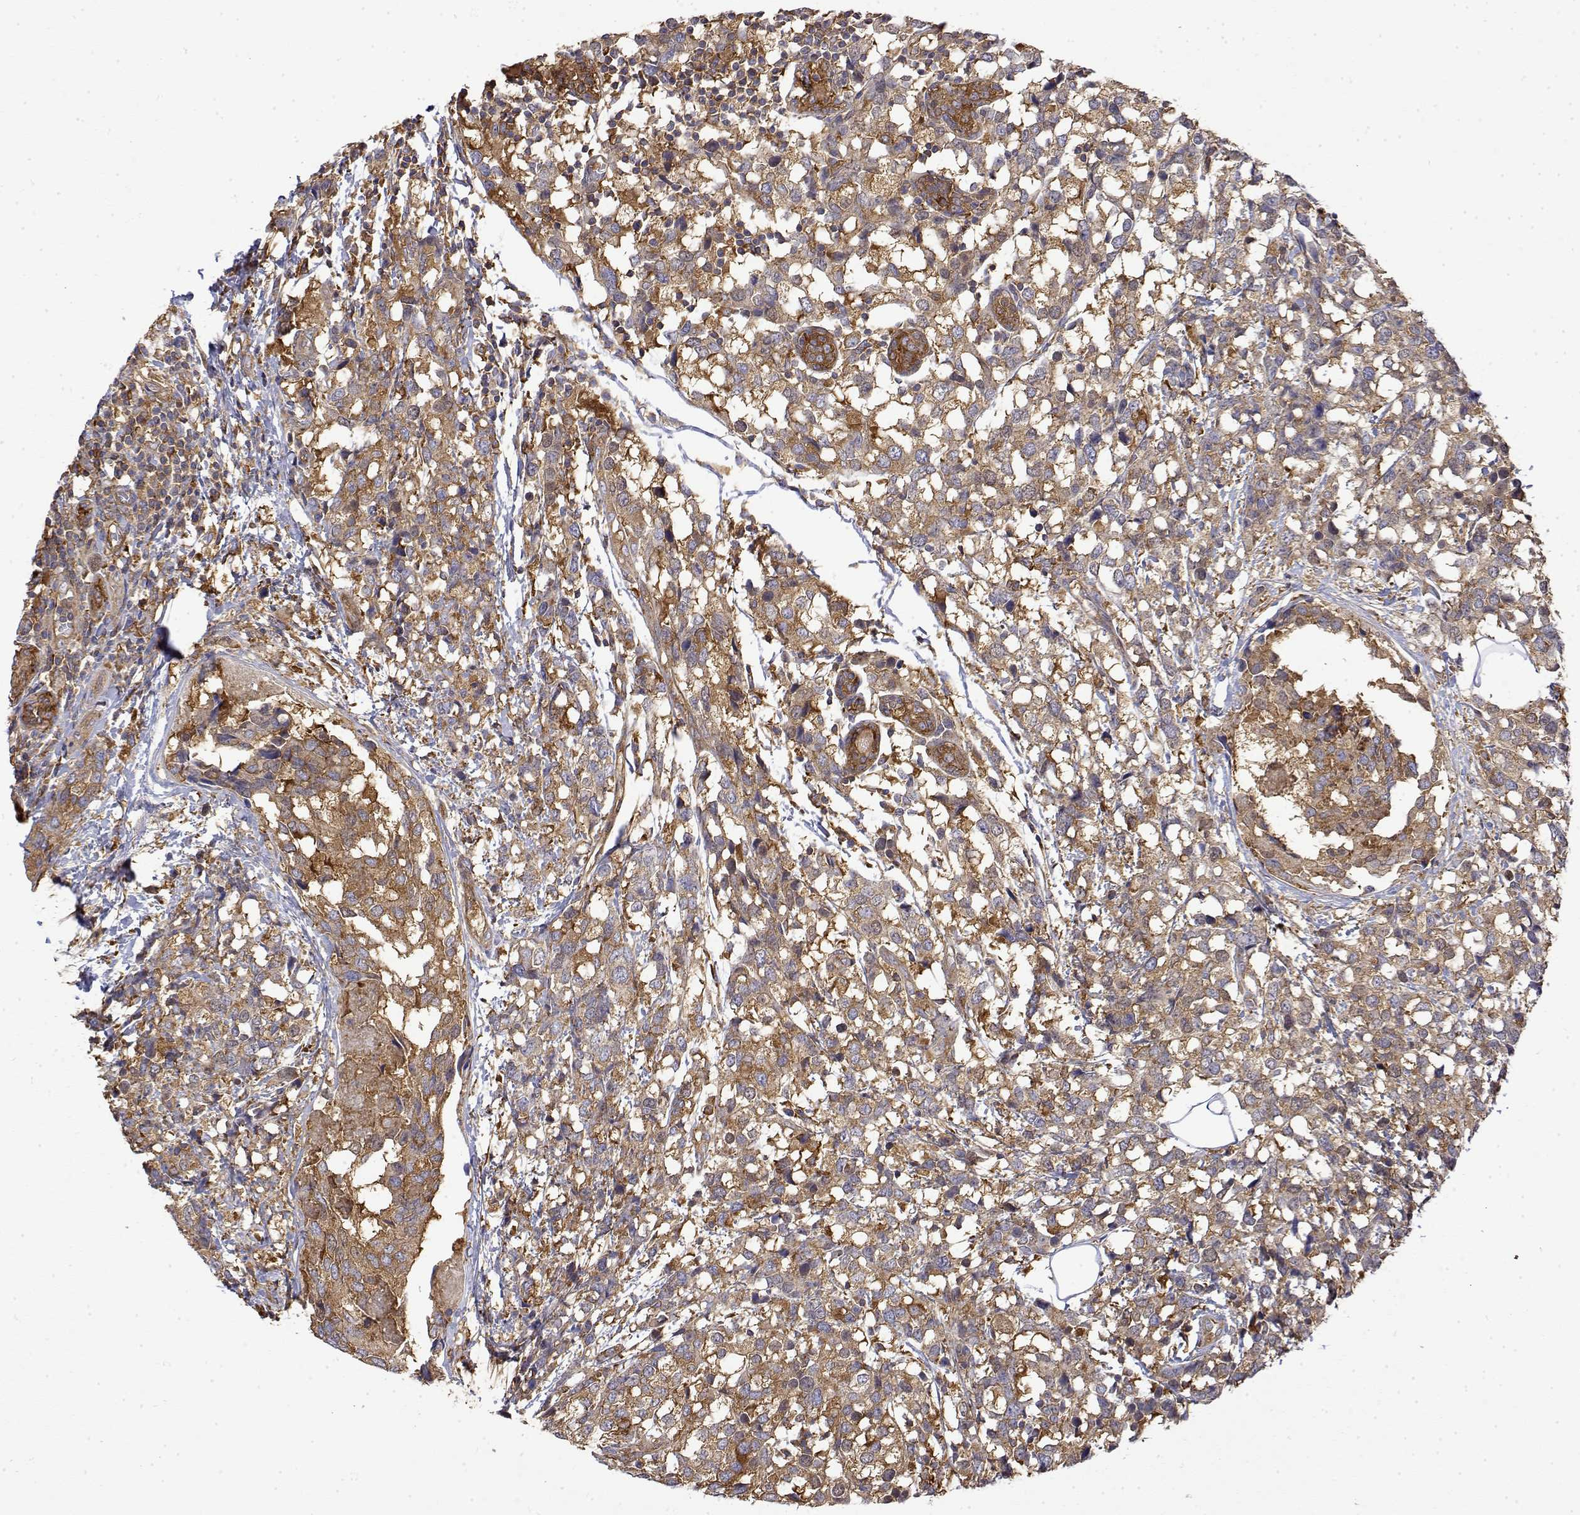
{"staining": {"intensity": "moderate", "quantity": ">75%", "location": "cytoplasmic/membranous"}, "tissue": "breast cancer", "cell_type": "Tumor cells", "image_type": "cancer", "snomed": [{"axis": "morphology", "description": "Lobular carcinoma"}, {"axis": "topography", "description": "Breast"}], "caption": "Breast cancer (lobular carcinoma) stained with a brown dye demonstrates moderate cytoplasmic/membranous positive staining in approximately >75% of tumor cells.", "gene": "PACSIN2", "patient": {"sex": "female", "age": 59}}